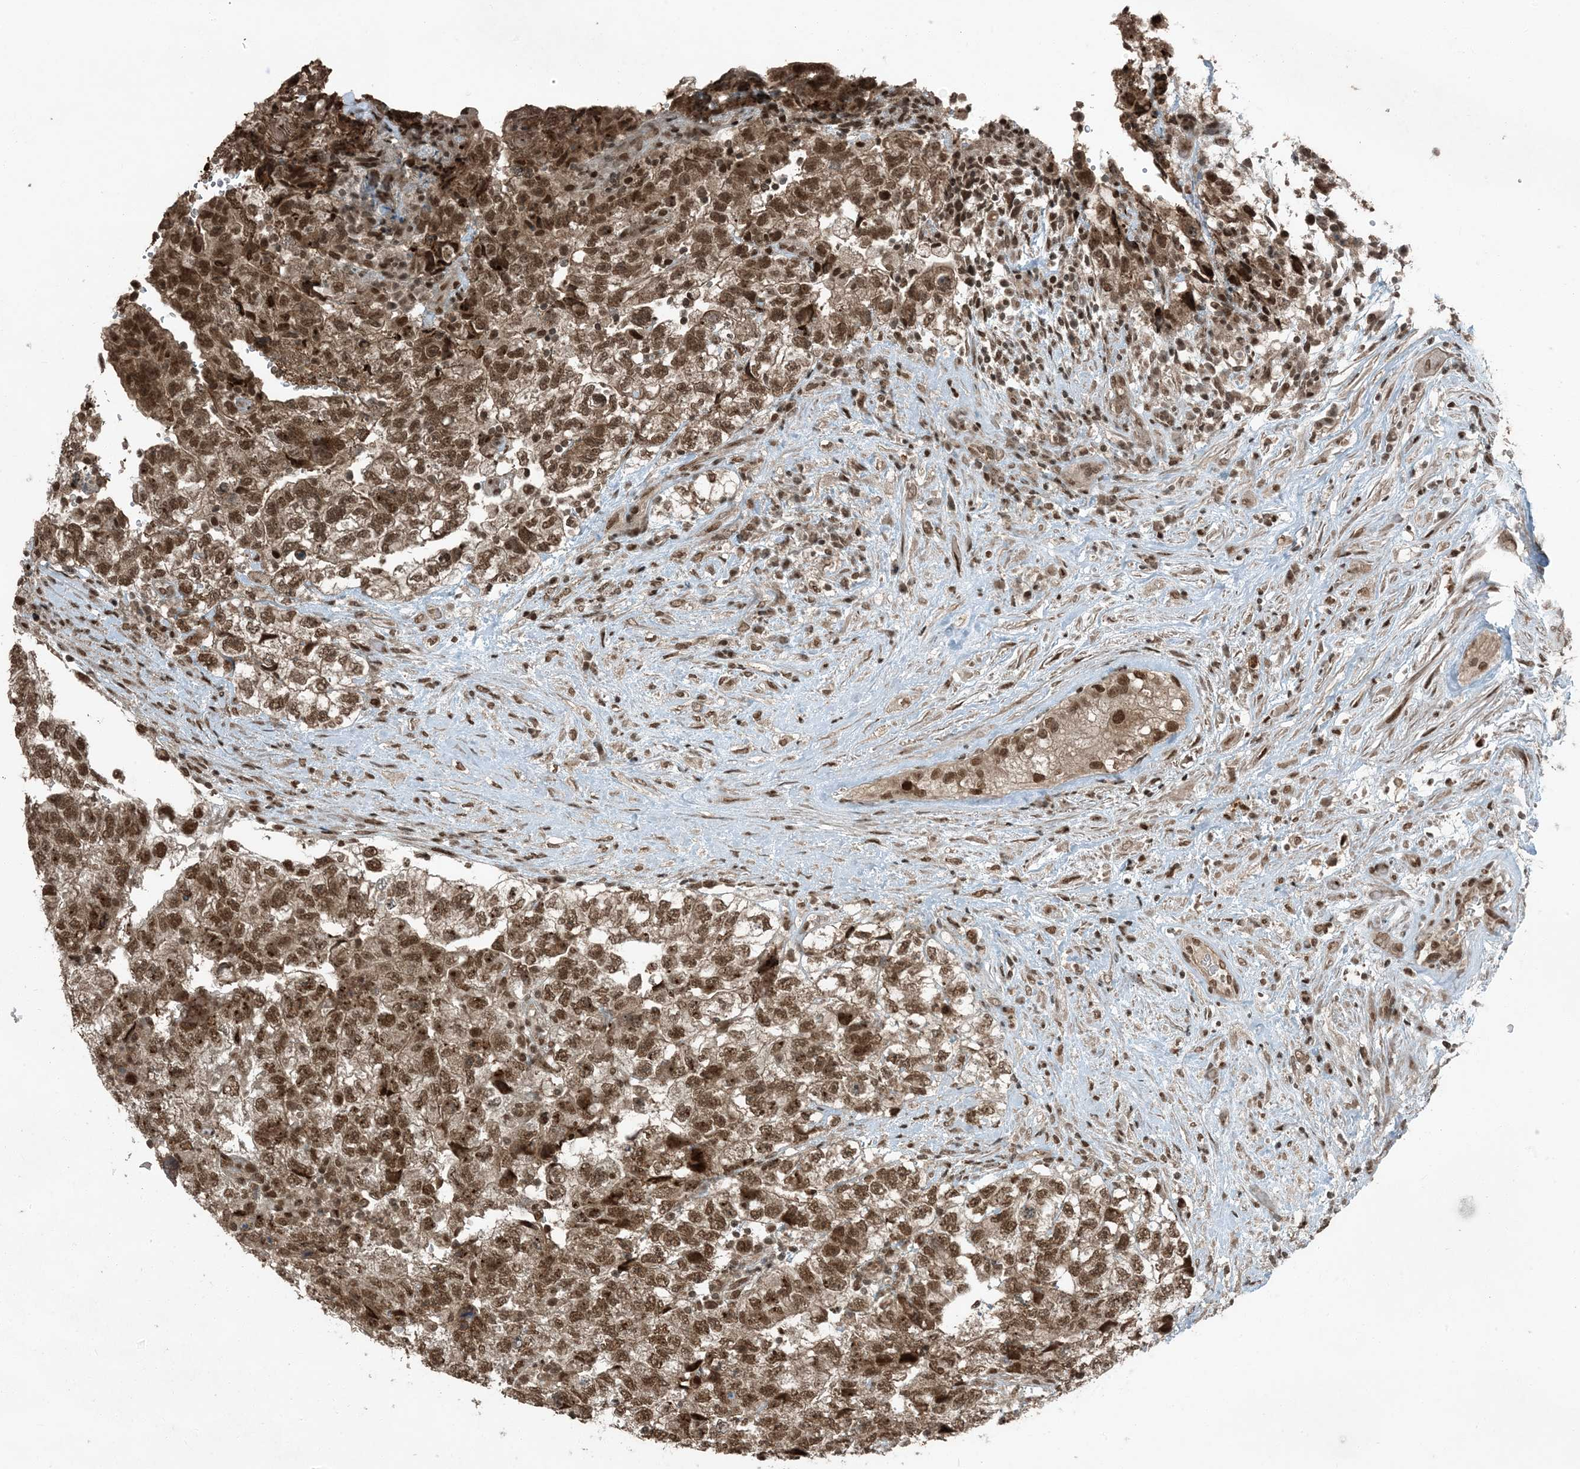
{"staining": {"intensity": "moderate", "quantity": ">75%", "location": "nuclear"}, "tissue": "testis cancer", "cell_type": "Tumor cells", "image_type": "cancer", "snomed": [{"axis": "morphology", "description": "Carcinoma, Embryonal, NOS"}, {"axis": "topography", "description": "Testis"}], "caption": "Moderate nuclear protein expression is identified in approximately >75% of tumor cells in testis embryonal carcinoma. The protein of interest is stained brown, and the nuclei are stained in blue (DAB IHC with brightfield microscopy, high magnification).", "gene": "TRAPPC12", "patient": {"sex": "male", "age": 36}}